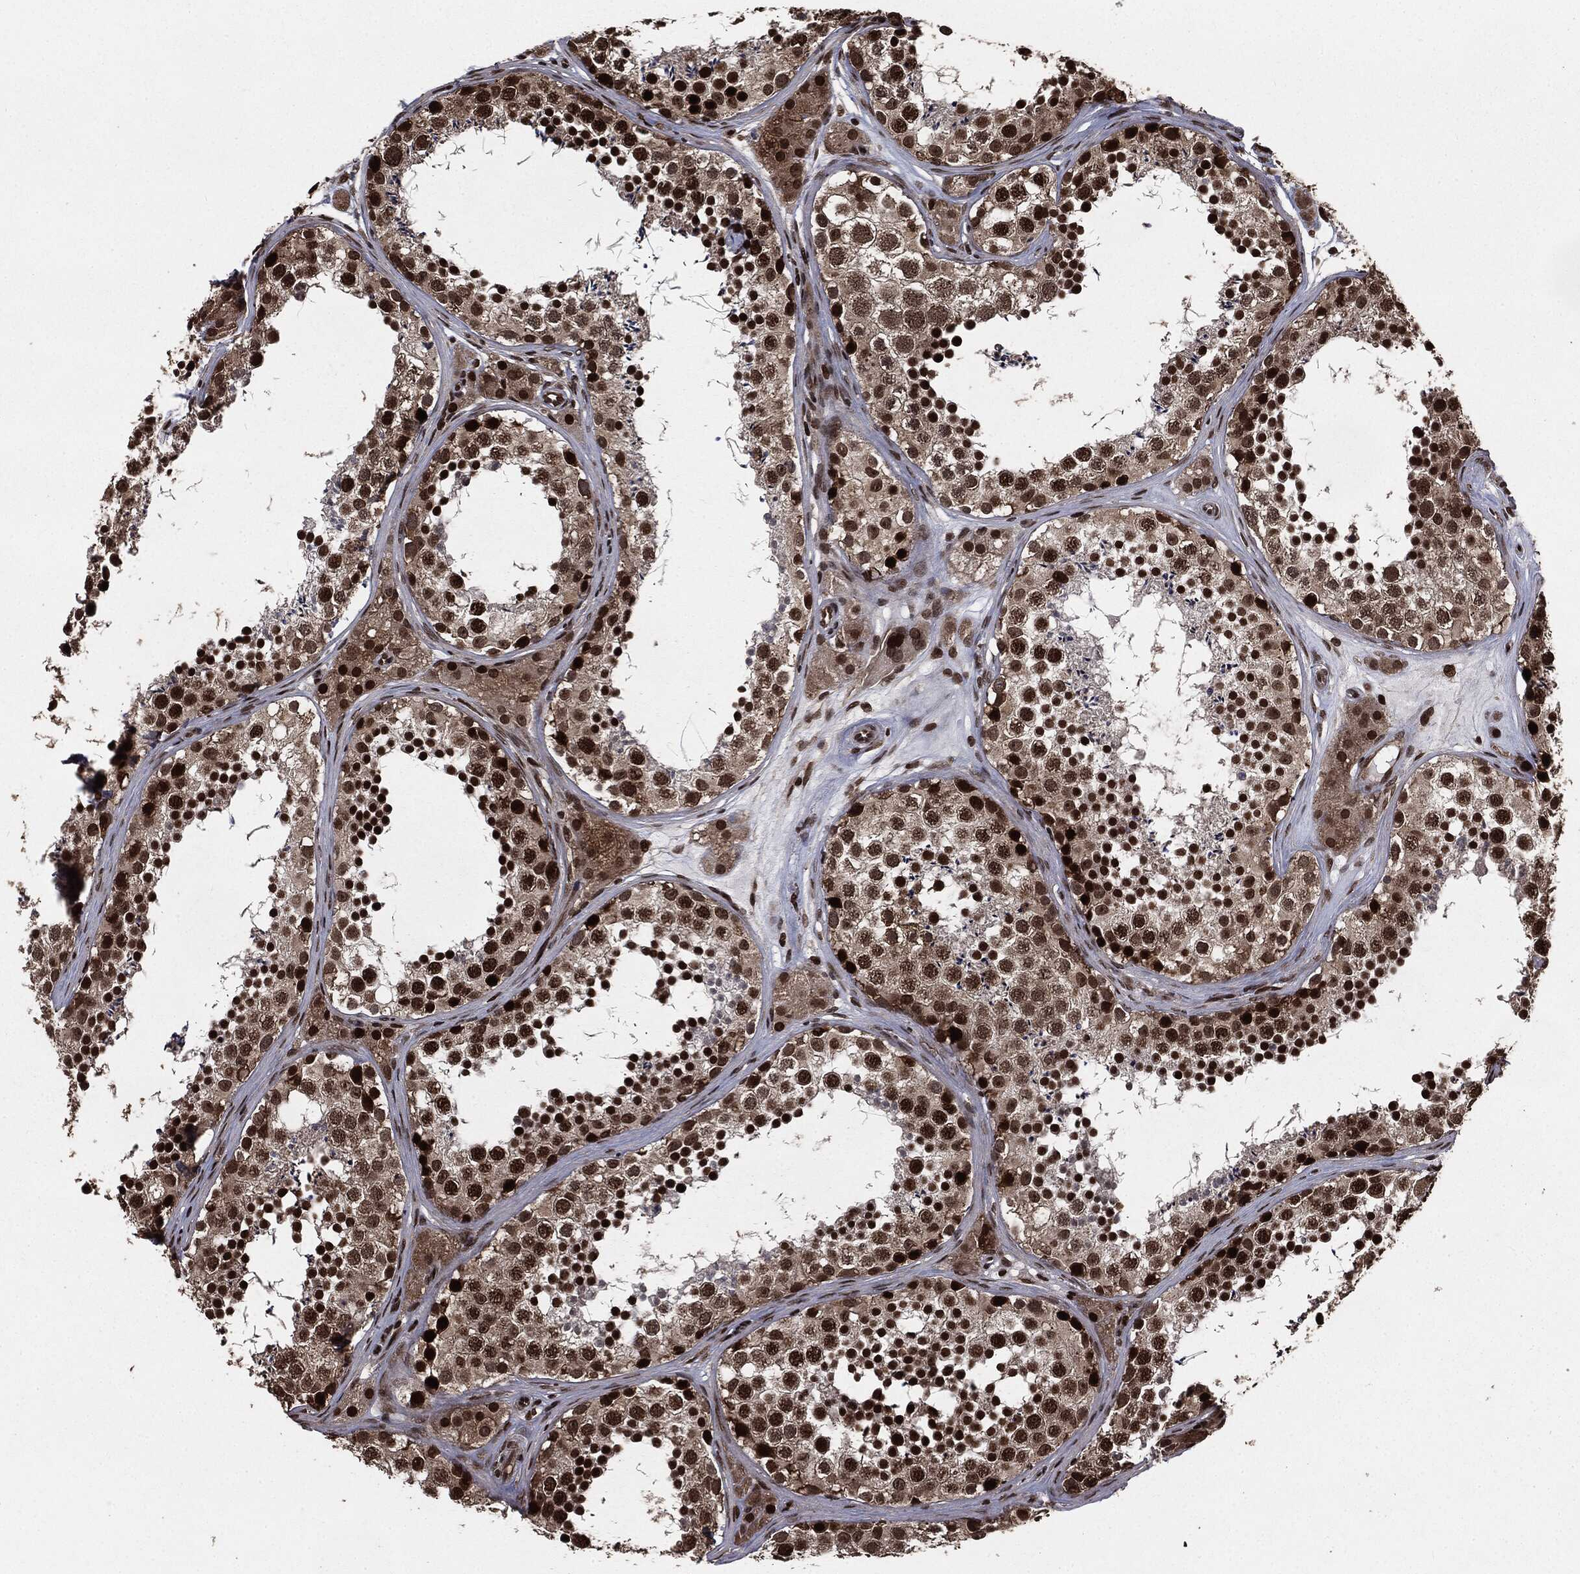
{"staining": {"intensity": "strong", "quantity": ">75%", "location": "nuclear"}, "tissue": "testis", "cell_type": "Cells in seminiferous ducts", "image_type": "normal", "snomed": [{"axis": "morphology", "description": "Normal tissue, NOS"}, {"axis": "topography", "description": "Testis"}], "caption": "Immunohistochemistry histopathology image of benign testis stained for a protein (brown), which demonstrates high levels of strong nuclear staining in about >75% of cells in seminiferous ducts.", "gene": "DVL2", "patient": {"sex": "male", "age": 41}}